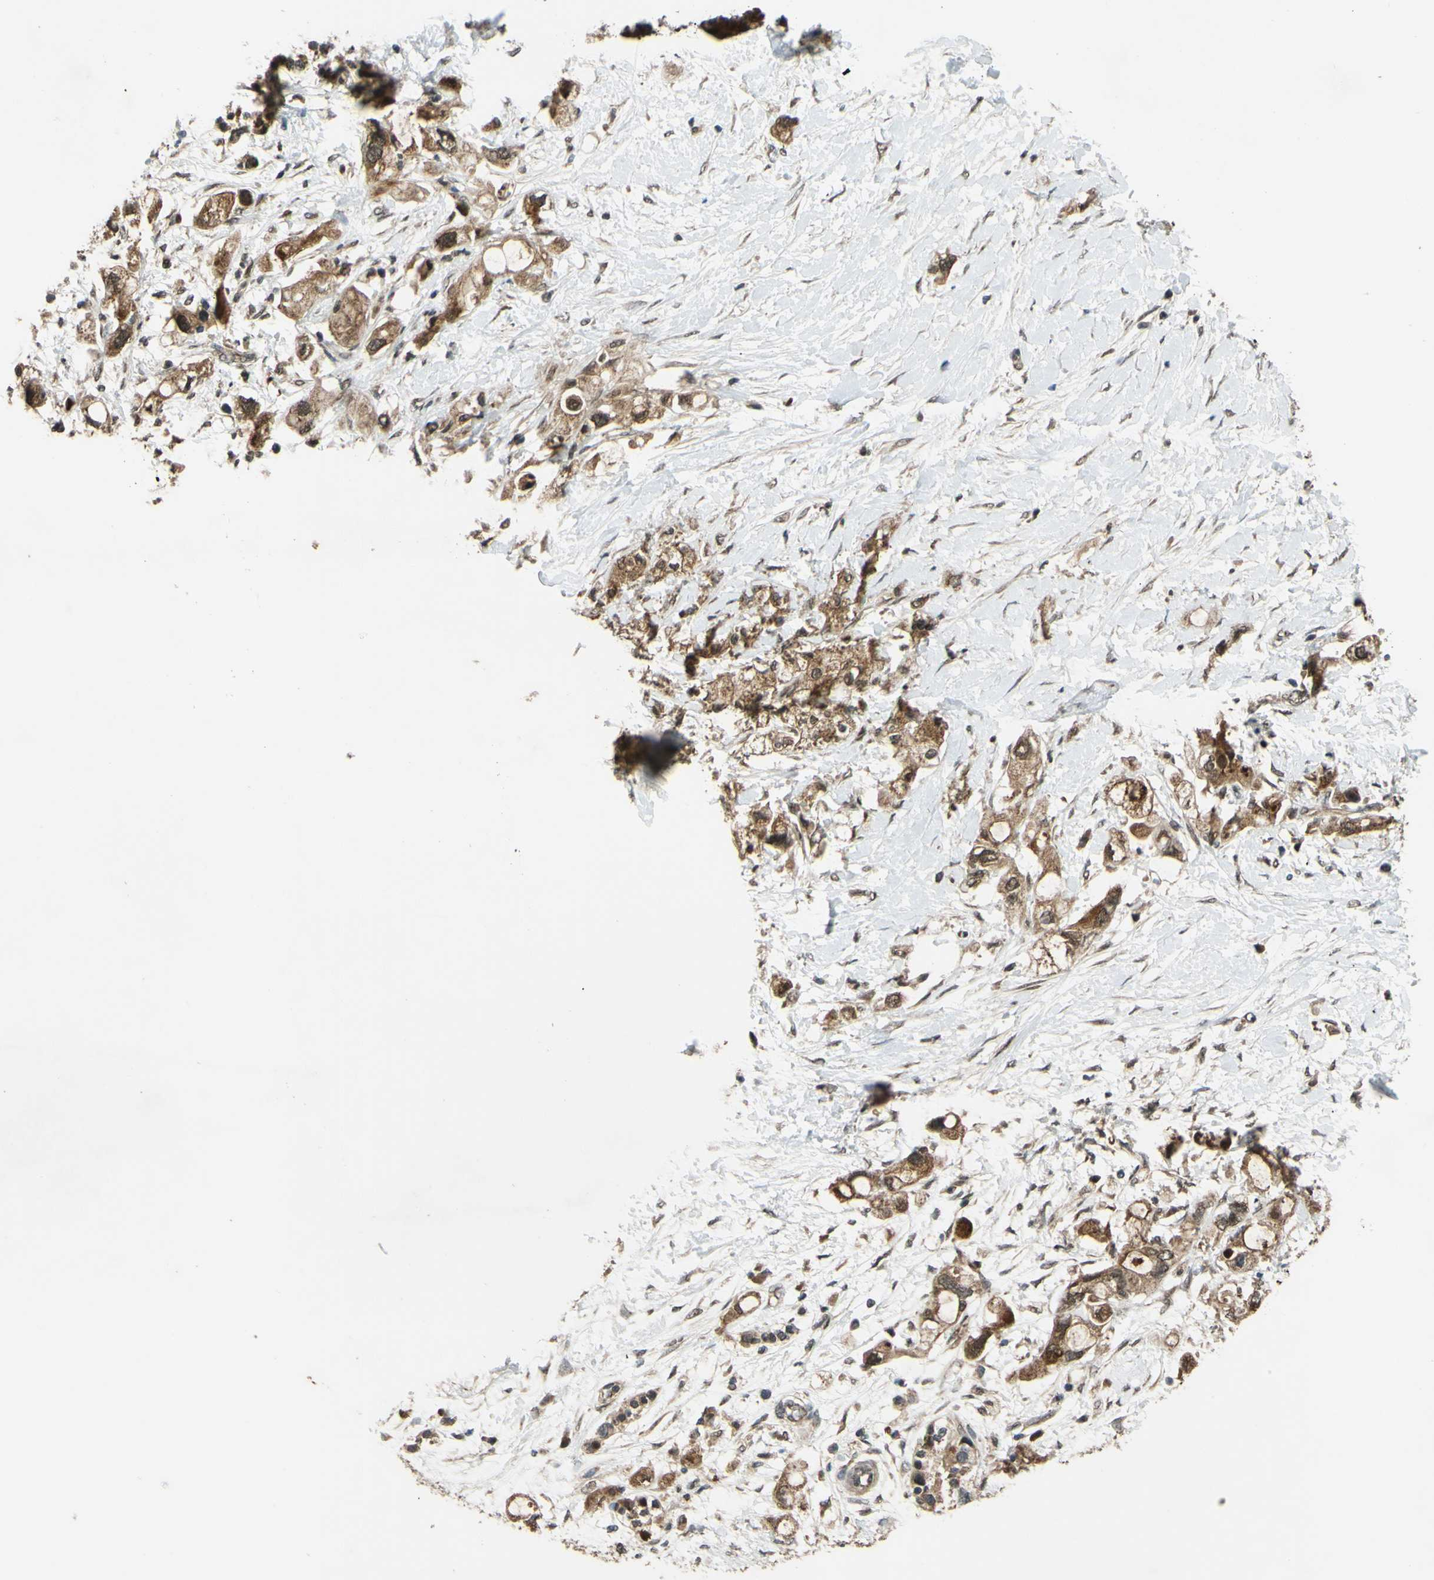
{"staining": {"intensity": "moderate", "quantity": ">75%", "location": "cytoplasmic/membranous"}, "tissue": "pancreatic cancer", "cell_type": "Tumor cells", "image_type": "cancer", "snomed": [{"axis": "morphology", "description": "Adenocarcinoma, NOS"}, {"axis": "topography", "description": "Pancreas"}], "caption": "Immunohistochemistry photomicrograph of human pancreatic adenocarcinoma stained for a protein (brown), which displays medium levels of moderate cytoplasmic/membranous expression in approximately >75% of tumor cells.", "gene": "ABCC8", "patient": {"sex": "female", "age": 56}}